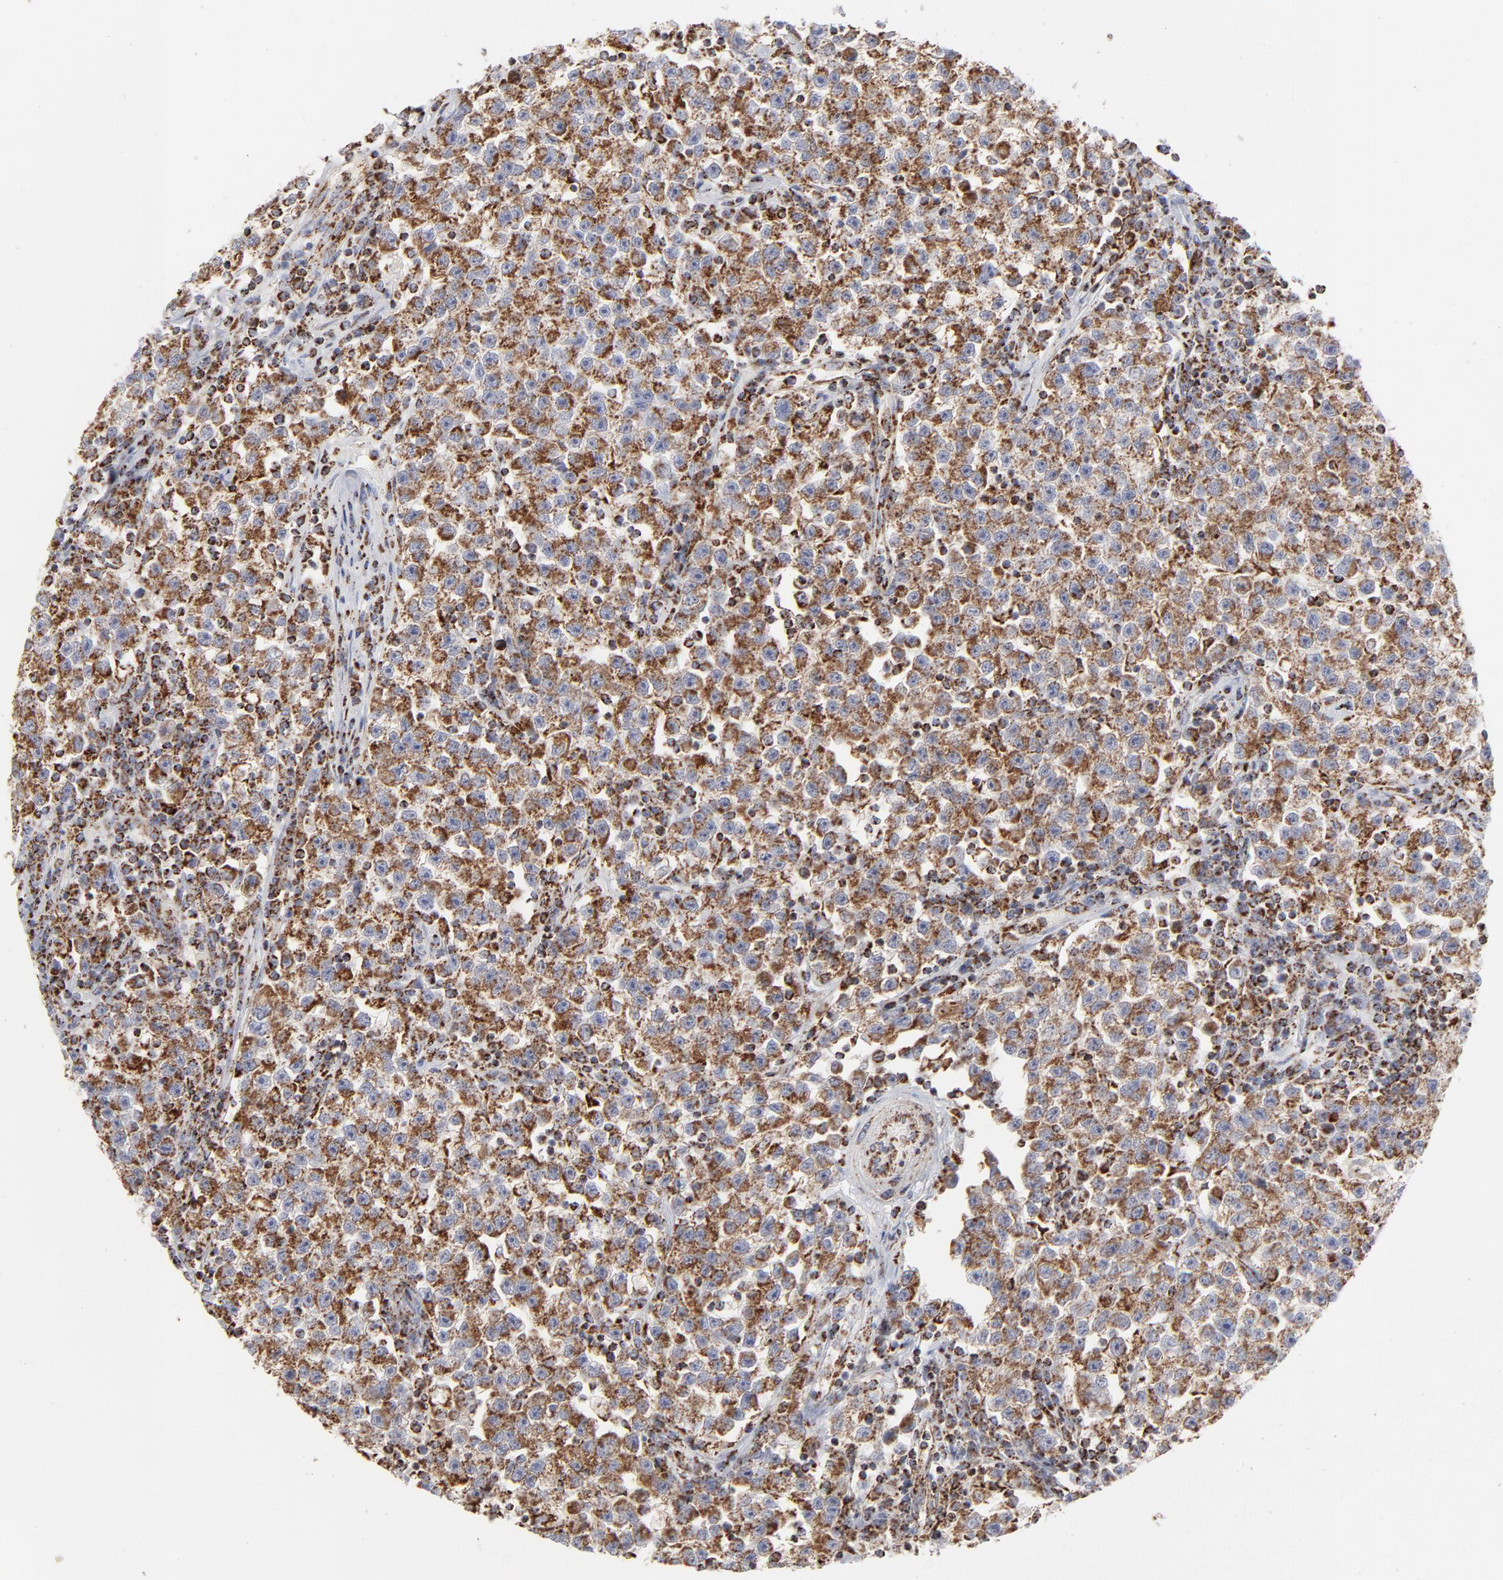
{"staining": {"intensity": "strong", "quantity": ">75%", "location": "cytoplasmic/membranous"}, "tissue": "testis cancer", "cell_type": "Tumor cells", "image_type": "cancer", "snomed": [{"axis": "morphology", "description": "Seminoma, NOS"}, {"axis": "topography", "description": "Testis"}], "caption": "Immunohistochemistry (IHC) staining of testis seminoma, which shows high levels of strong cytoplasmic/membranous staining in approximately >75% of tumor cells indicating strong cytoplasmic/membranous protein positivity. The staining was performed using DAB (brown) for protein detection and nuclei were counterstained in hematoxylin (blue).", "gene": "ASB3", "patient": {"sex": "male", "age": 22}}